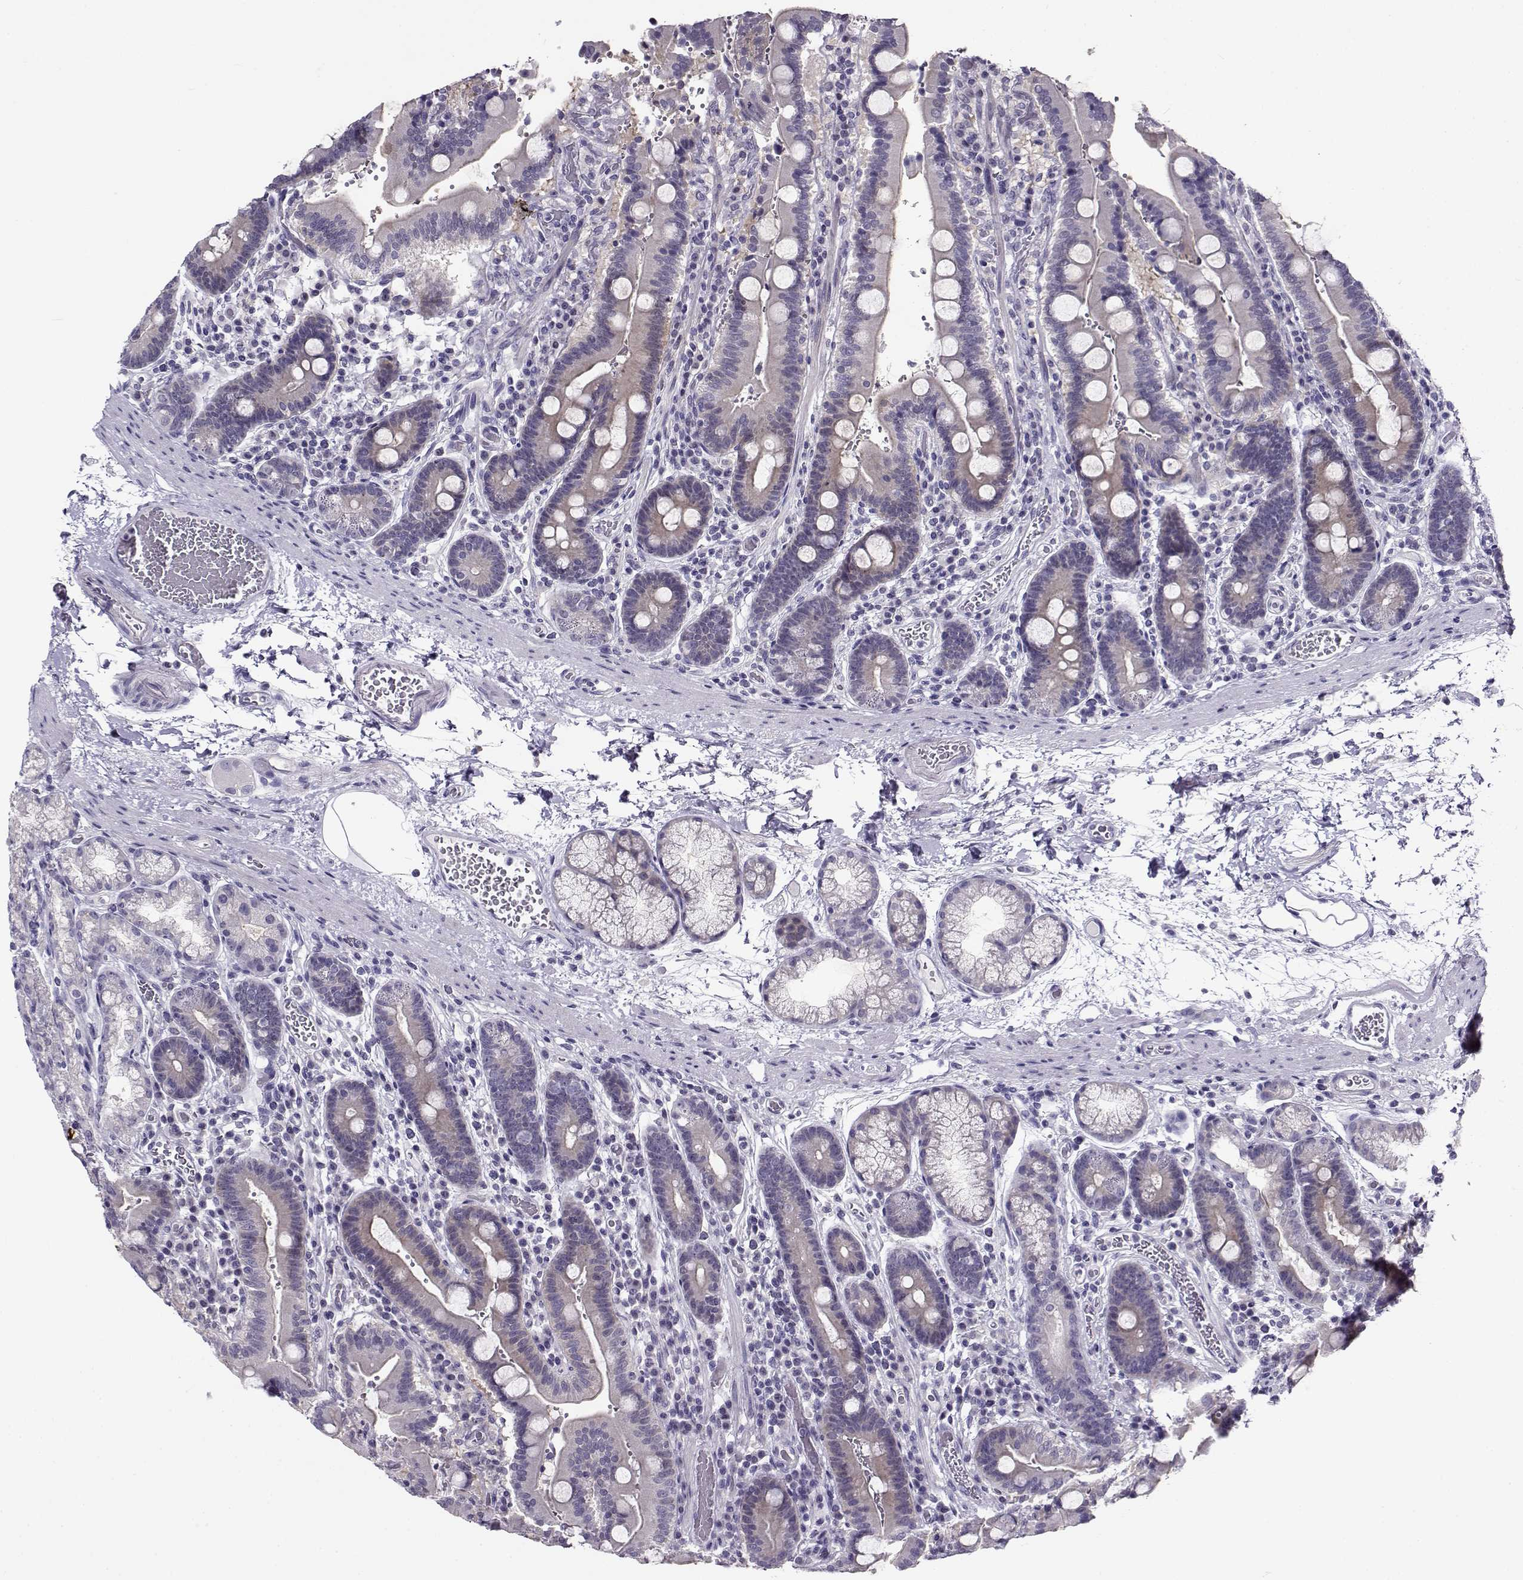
{"staining": {"intensity": "negative", "quantity": "none", "location": "none"}, "tissue": "duodenum", "cell_type": "Glandular cells", "image_type": "normal", "snomed": [{"axis": "morphology", "description": "Normal tissue, NOS"}, {"axis": "topography", "description": "Duodenum"}], "caption": "DAB (3,3'-diaminobenzidine) immunohistochemical staining of benign human duodenum displays no significant positivity in glandular cells.", "gene": "FEZF1", "patient": {"sex": "female", "age": 62}}